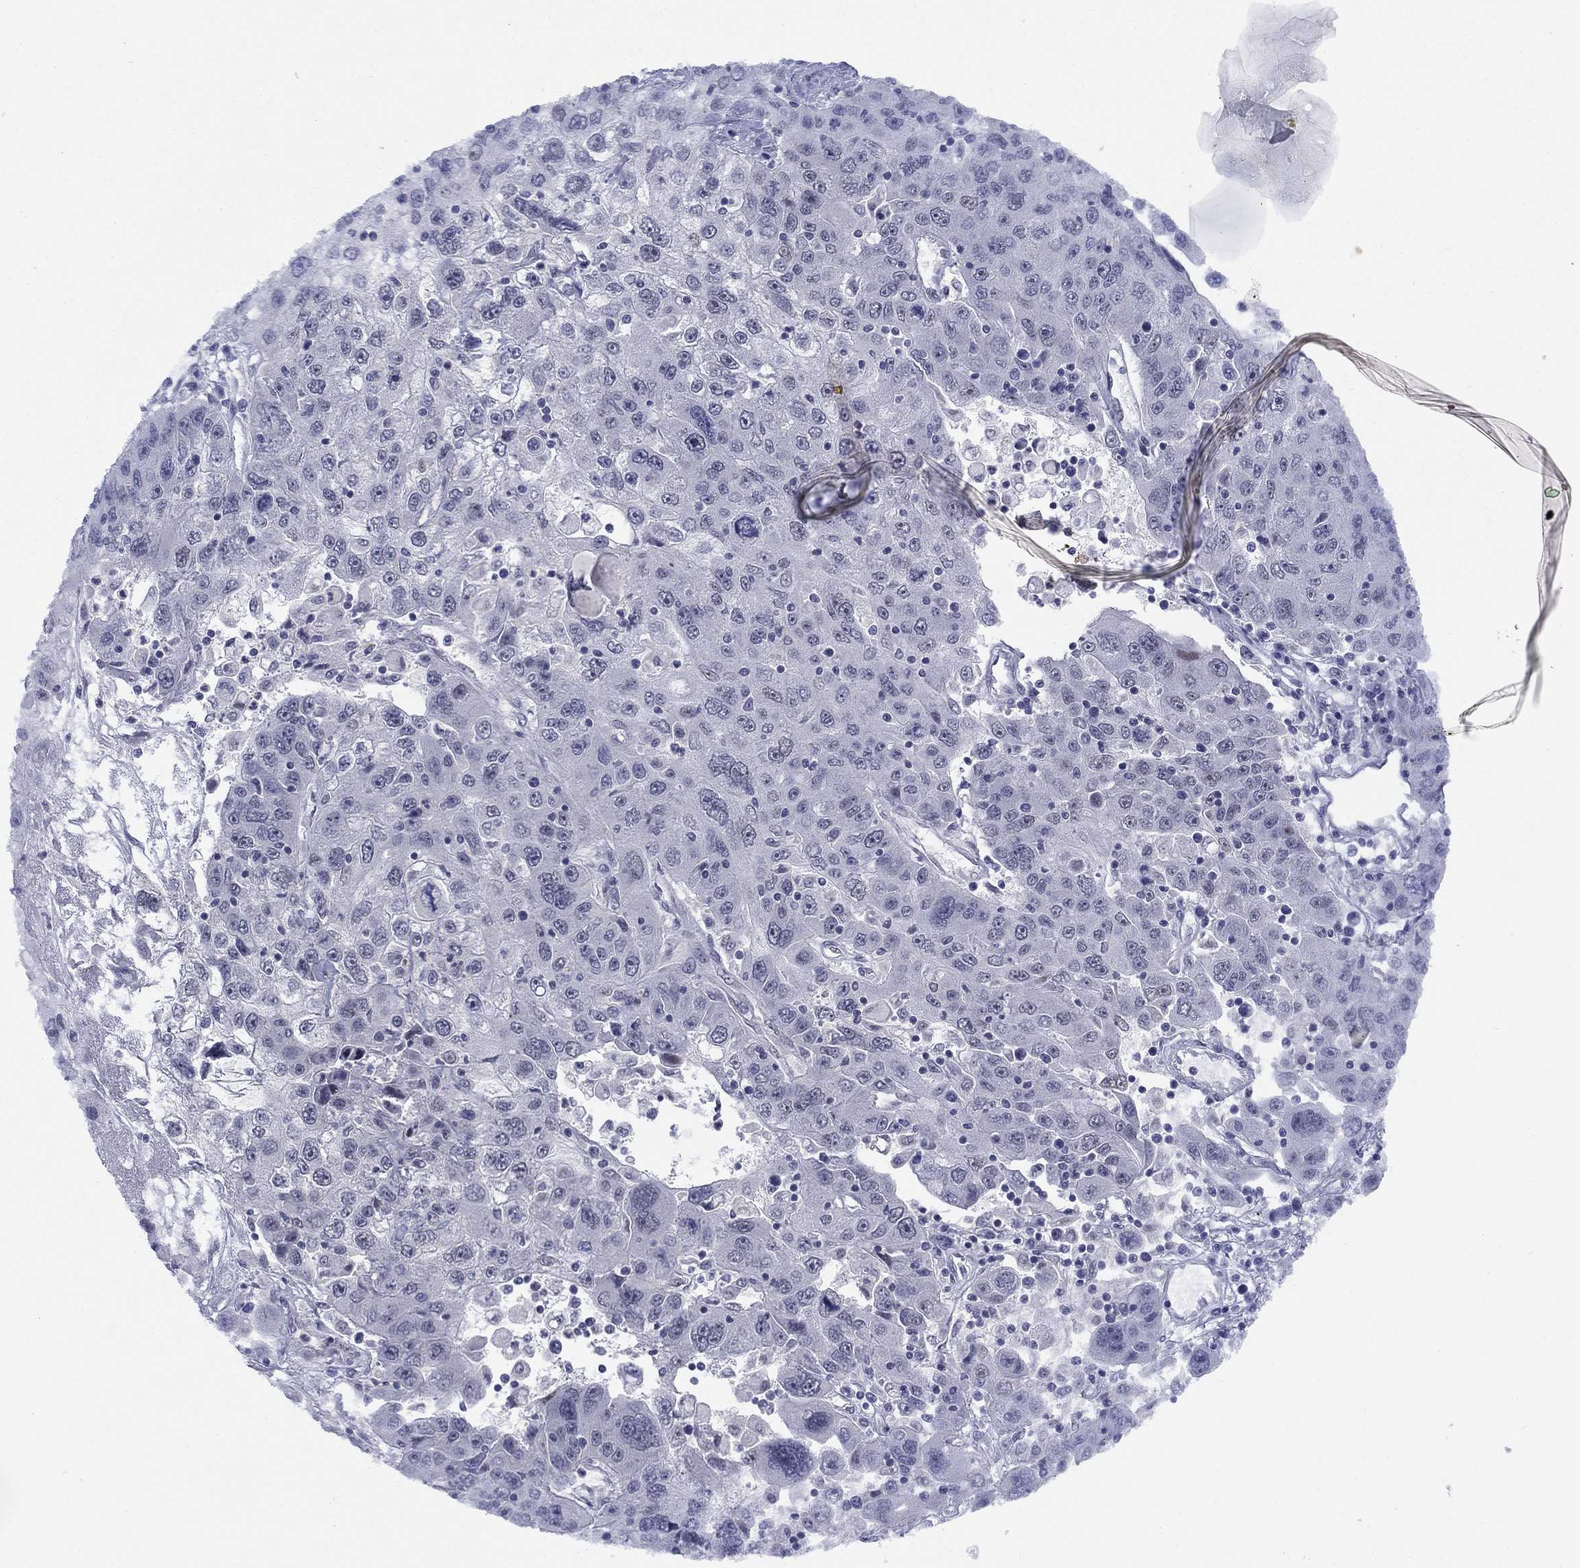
{"staining": {"intensity": "negative", "quantity": "none", "location": "none"}, "tissue": "stomach cancer", "cell_type": "Tumor cells", "image_type": "cancer", "snomed": [{"axis": "morphology", "description": "Adenocarcinoma, NOS"}, {"axis": "topography", "description": "Stomach"}], "caption": "An IHC photomicrograph of stomach adenocarcinoma is shown. There is no staining in tumor cells of stomach adenocarcinoma.", "gene": "TIGD4", "patient": {"sex": "male", "age": 56}}